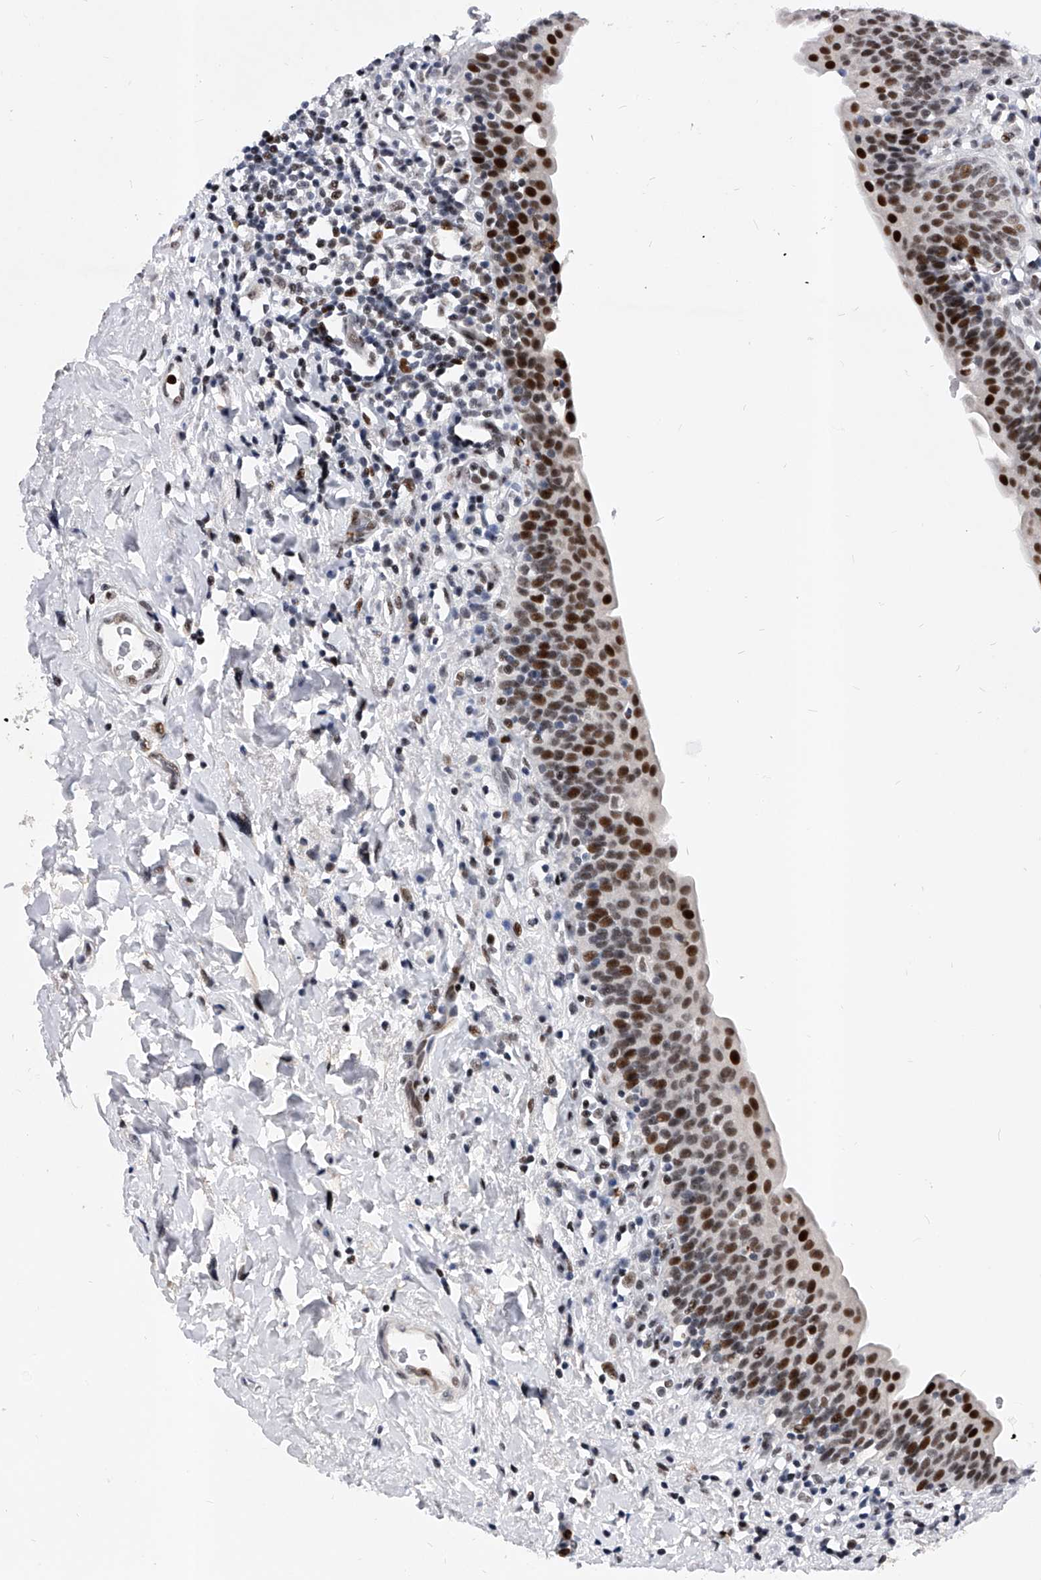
{"staining": {"intensity": "strong", "quantity": ">75%", "location": "nuclear"}, "tissue": "urinary bladder", "cell_type": "Urothelial cells", "image_type": "normal", "snomed": [{"axis": "morphology", "description": "Normal tissue, NOS"}, {"axis": "topography", "description": "Urinary bladder"}], "caption": "Immunohistochemistry (IHC) (DAB) staining of unremarkable urinary bladder exhibits strong nuclear protein expression in approximately >75% of urothelial cells. The staining was performed using DAB to visualize the protein expression in brown, while the nuclei were stained in blue with hematoxylin (Magnification: 20x).", "gene": "TESK2", "patient": {"sex": "male", "age": 83}}